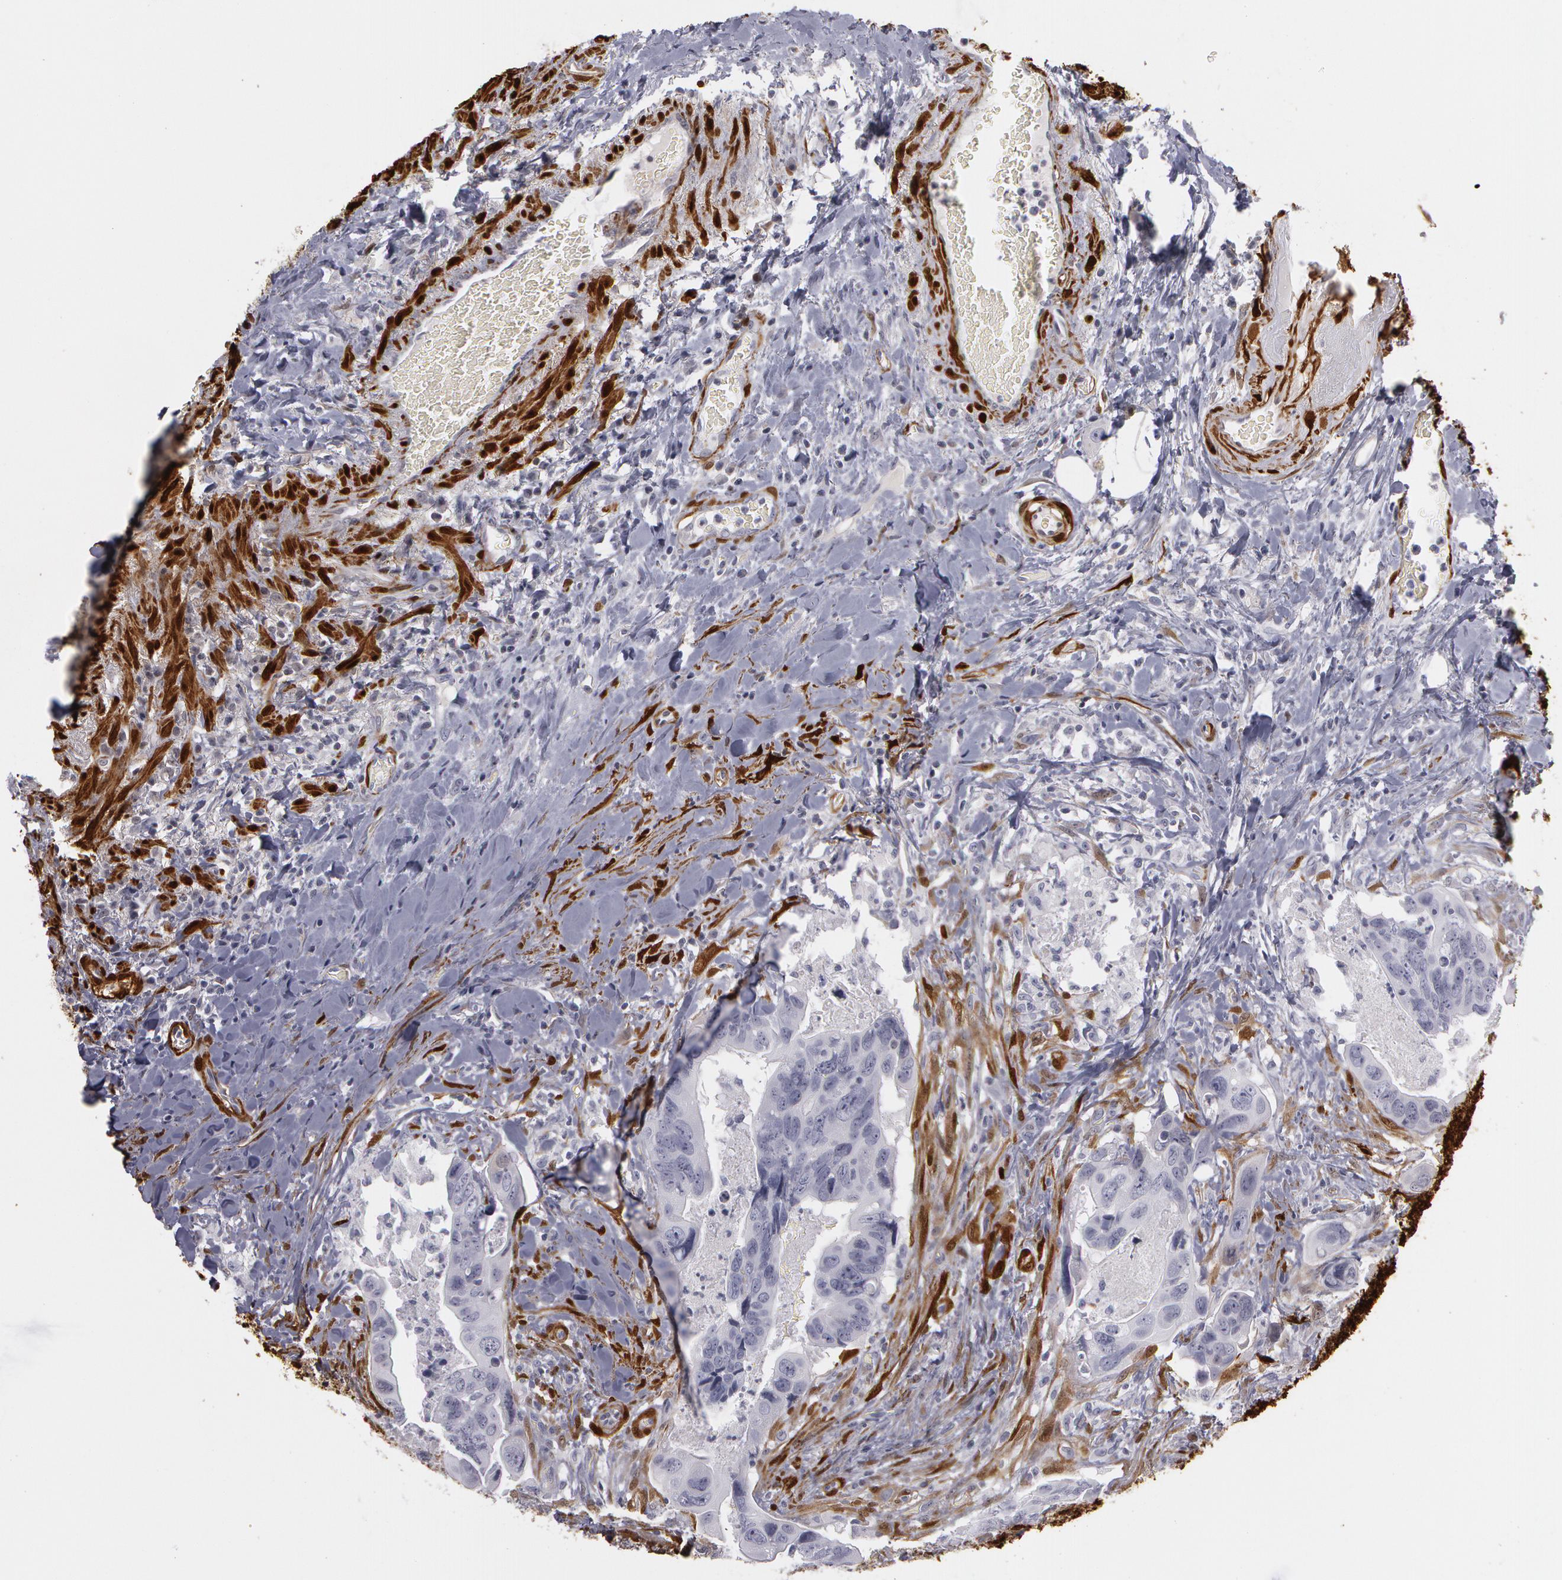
{"staining": {"intensity": "negative", "quantity": "none", "location": "none"}, "tissue": "colorectal cancer", "cell_type": "Tumor cells", "image_type": "cancer", "snomed": [{"axis": "morphology", "description": "Adenocarcinoma, NOS"}, {"axis": "topography", "description": "Rectum"}], "caption": "A histopathology image of colorectal cancer (adenocarcinoma) stained for a protein shows no brown staining in tumor cells.", "gene": "TAGLN", "patient": {"sex": "male", "age": 53}}